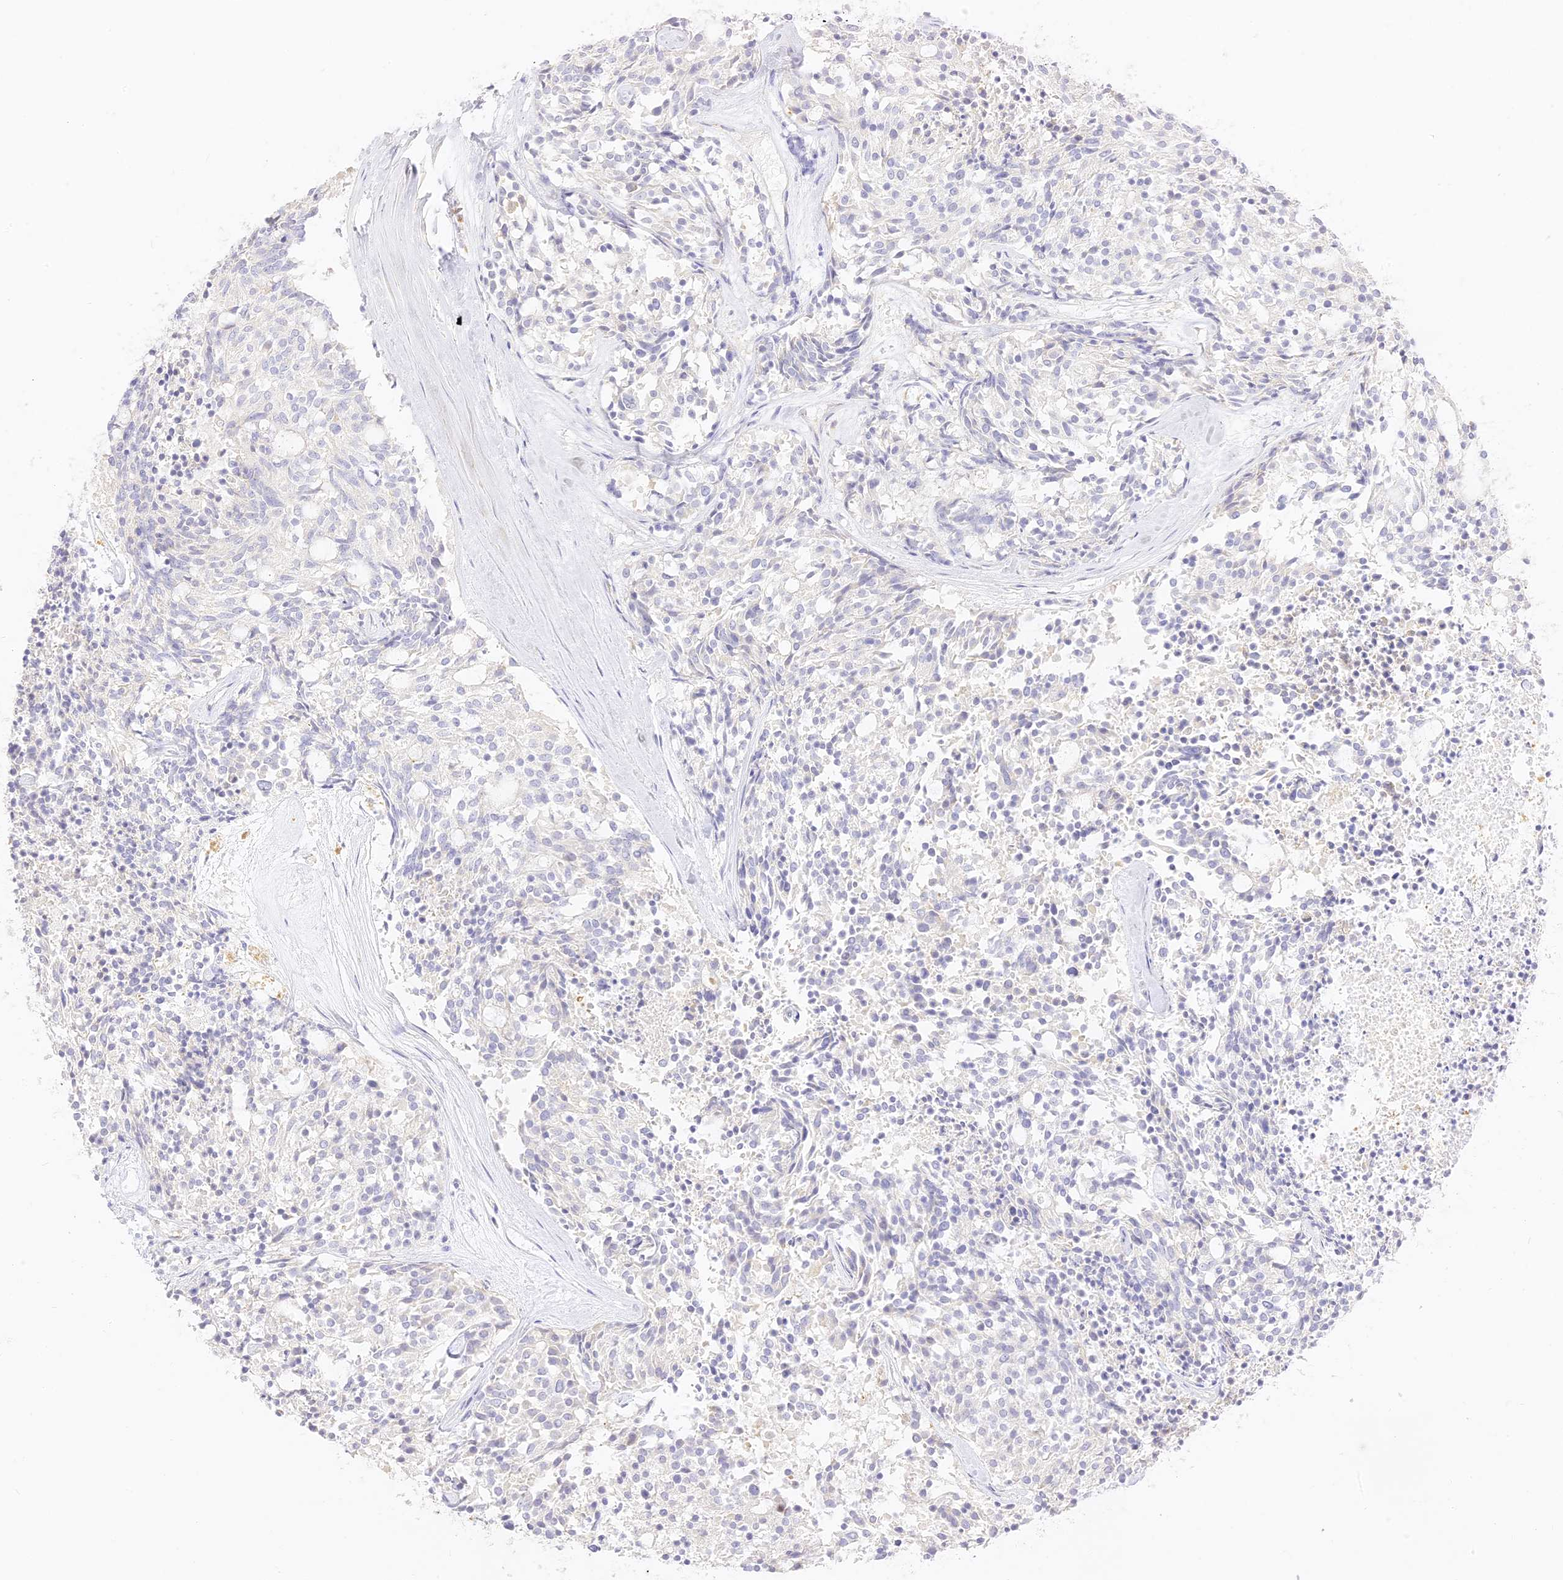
{"staining": {"intensity": "negative", "quantity": "none", "location": "none"}, "tissue": "carcinoid", "cell_type": "Tumor cells", "image_type": "cancer", "snomed": [{"axis": "morphology", "description": "Carcinoid, malignant, NOS"}, {"axis": "topography", "description": "Pancreas"}], "caption": "Tumor cells show no significant staining in carcinoid.", "gene": "SEC13", "patient": {"sex": "female", "age": 54}}